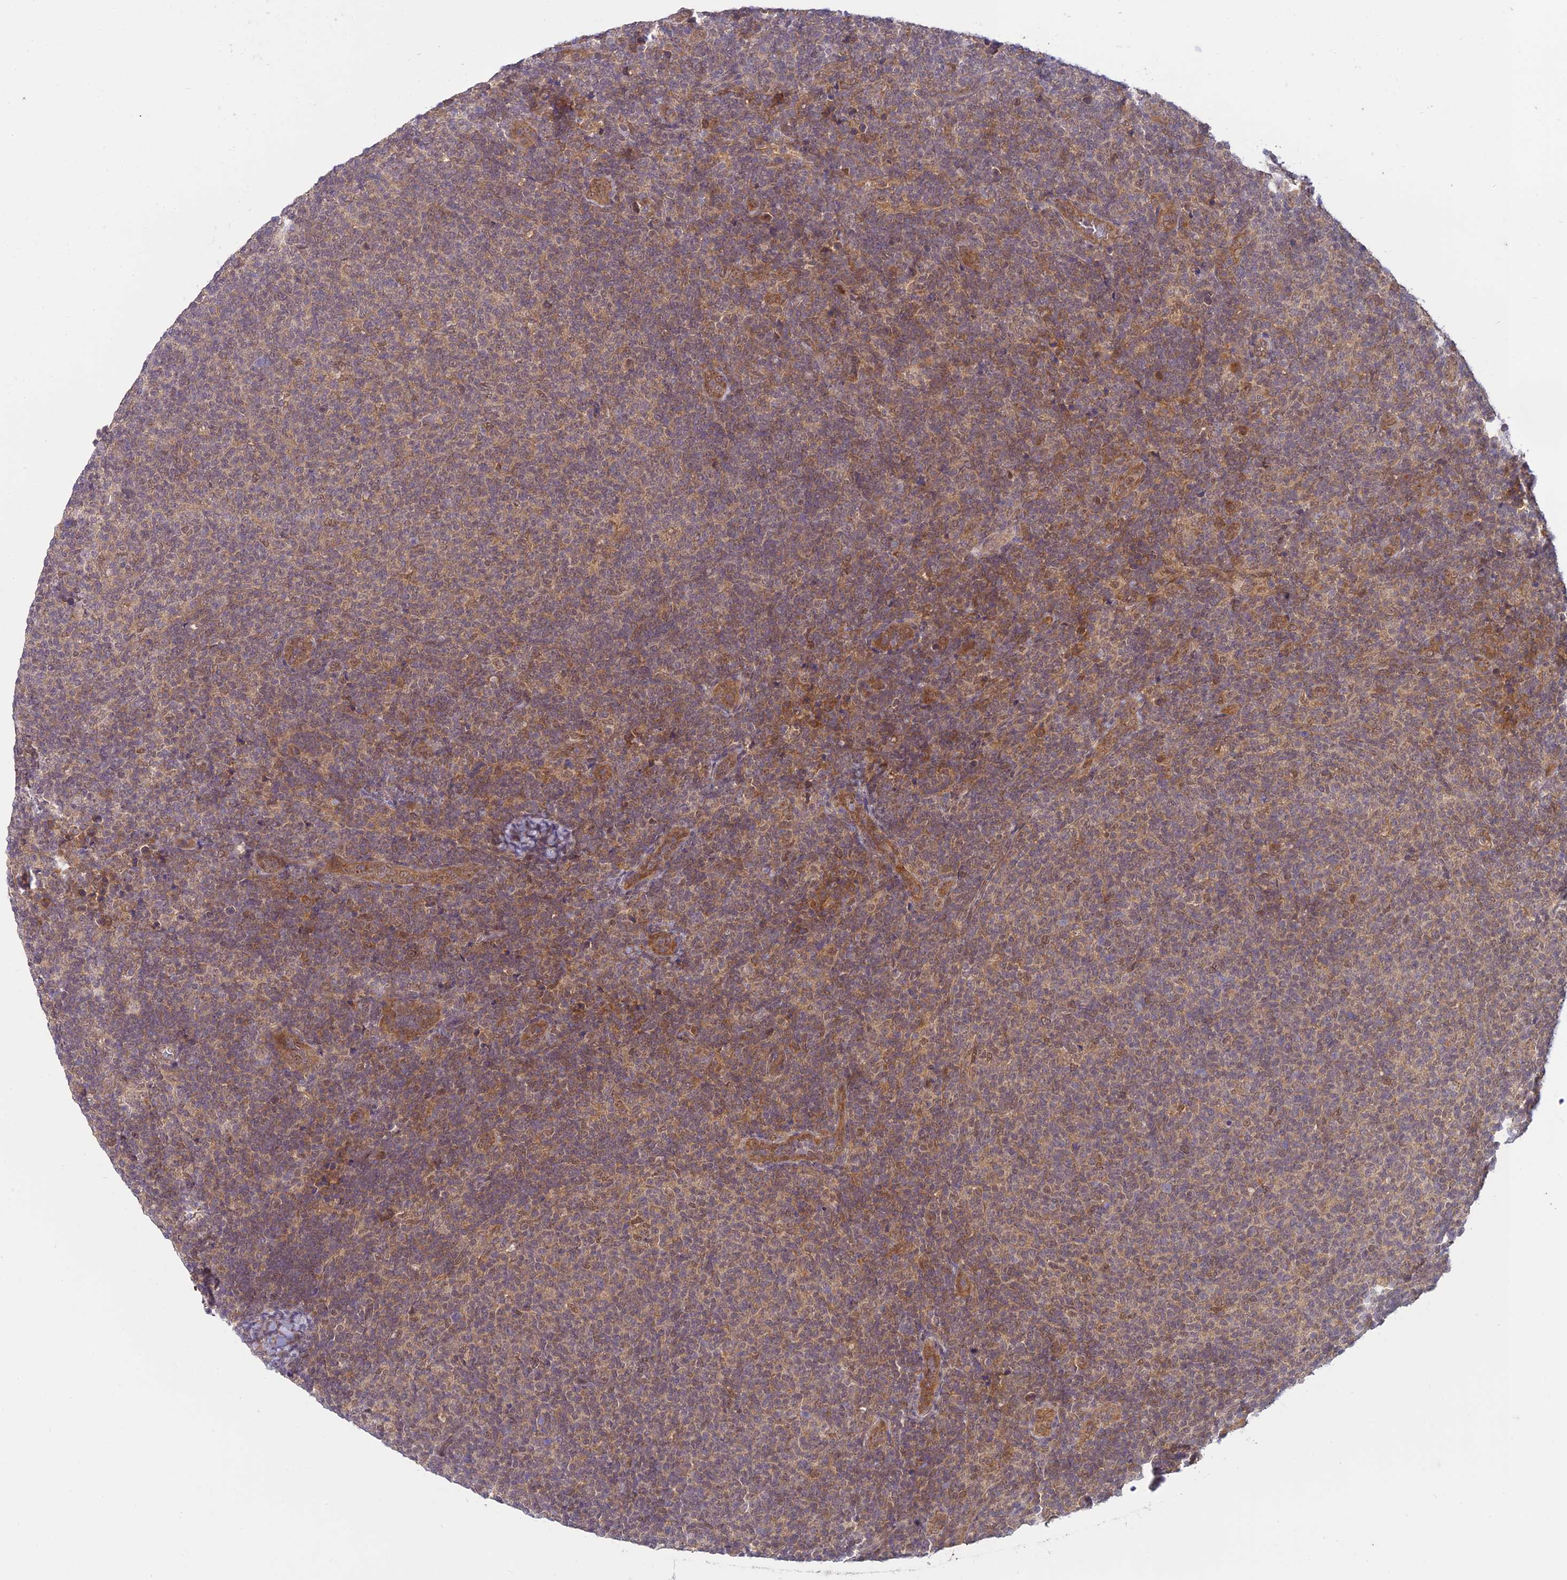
{"staining": {"intensity": "negative", "quantity": "none", "location": "none"}, "tissue": "lymphoma", "cell_type": "Tumor cells", "image_type": "cancer", "snomed": [{"axis": "morphology", "description": "Malignant lymphoma, non-Hodgkin's type, Low grade"}, {"axis": "topography", "description": "Lymph node"}], "caption": "This is a histopathology image of immunohistochemistry staining of lymphoma, which shows no expression in tumor cells.", "gene": "SKIC8", "patient": {"sex": "male", "age": 66}}